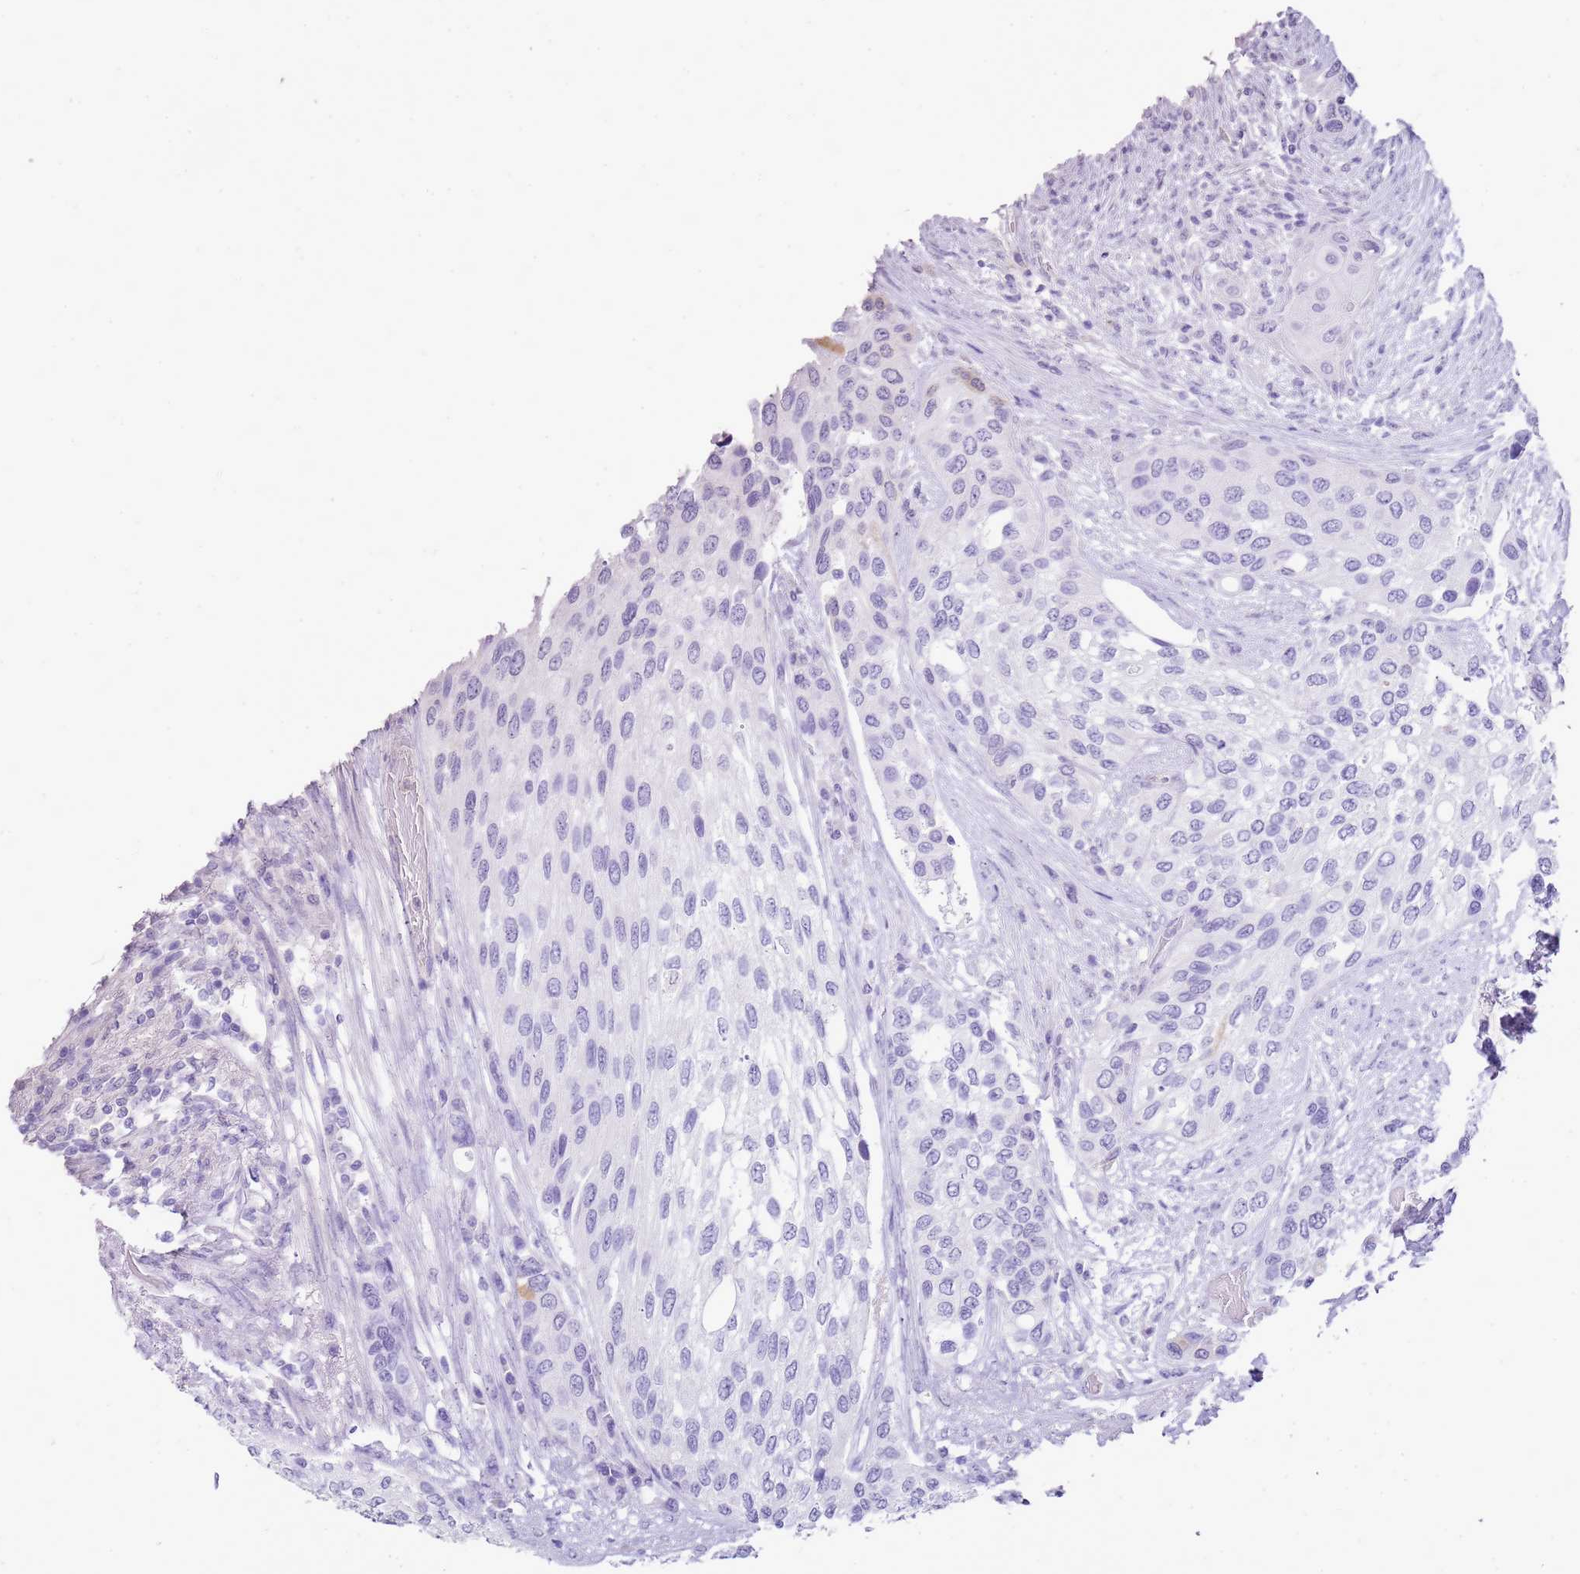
{"staining": {"intensity": "negative", "quantity": "none", "location": "none"}, "tissue": "urothelial cancer", "cell_type": "Tumor cells", "image_type": "cancer", "snomed": [{"axis": "morphology", "description": "Normal tissue, NOS"}, {"axis": "morphology", "description": "Urothelial carcinoma, High grade"}, {"axis": "topography", "description": "Vascular tissue"}, {"axis": "topography", "description": "Urinary bladder"}], "caption": "Immunohistochemistry (IHC) image of urothelial cancer stained for a protein (brown), which exhibits no staining in tumor cells.", "gene": "SULT1E1", "patient": {"sex": "female", "age": 56}}